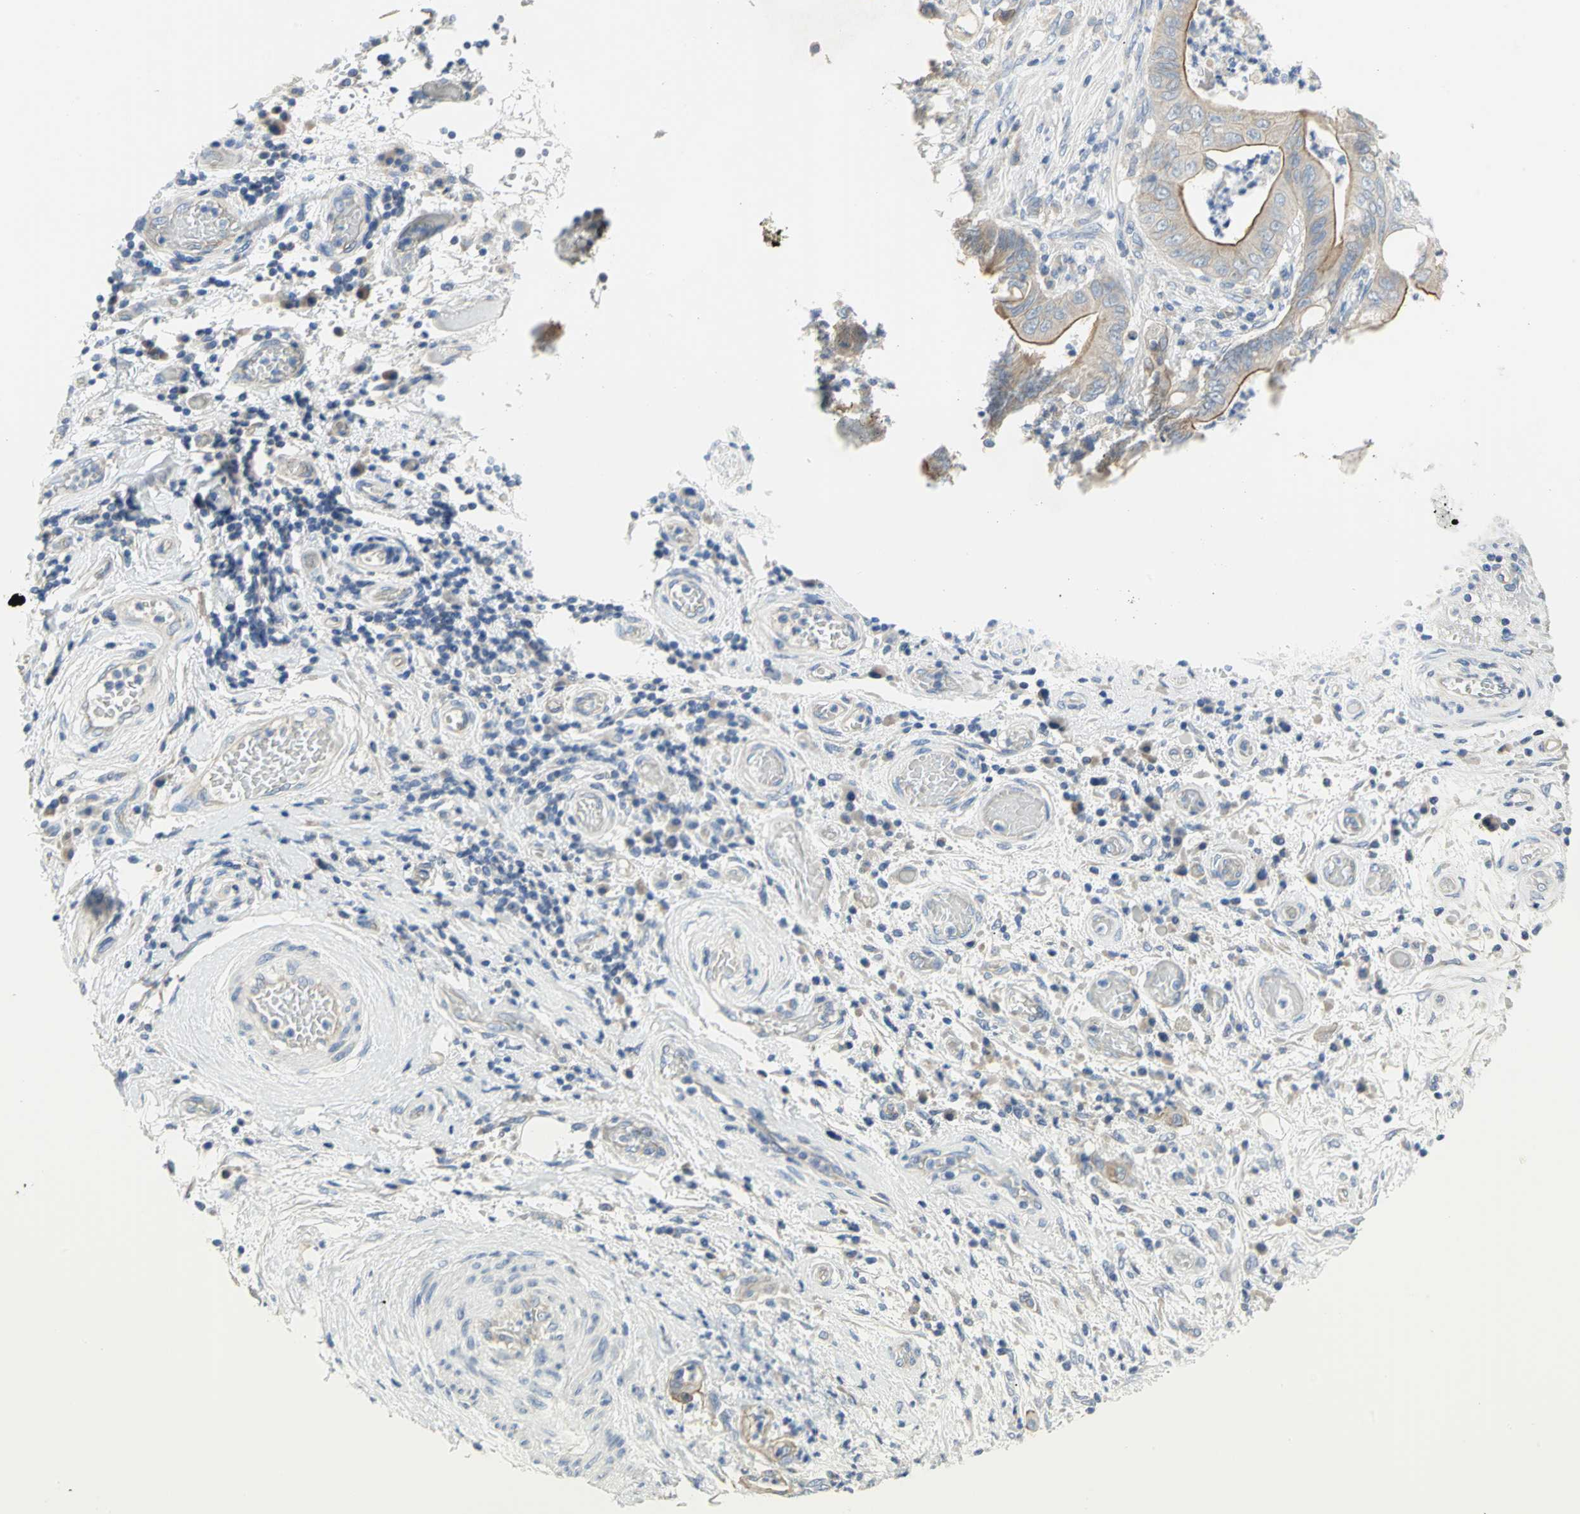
{"staining": {"intensity": "moderate", "quantity": "25%-75%", "location": "cytoplasmic/membranous"}, "tissue": "stomach cancer", "cell_type": "Tumor cells", "image_type": "cancer", "snomed": [{"axis": "morphology", "description": "Adenocarcinoma, NOS"}, {"axis": "topography", "description": "Stomach"}], "caption": "An immunohistochemistry (IHC) photomicrograph of tumor tissue is shown. Protein staining in brown shows moderate cytoplasmic/membranous positivity in stomach adenocarcinoma within tumor cells.", "gene": "HTR1F", "patient": {"sex": "female", "age": 73}}